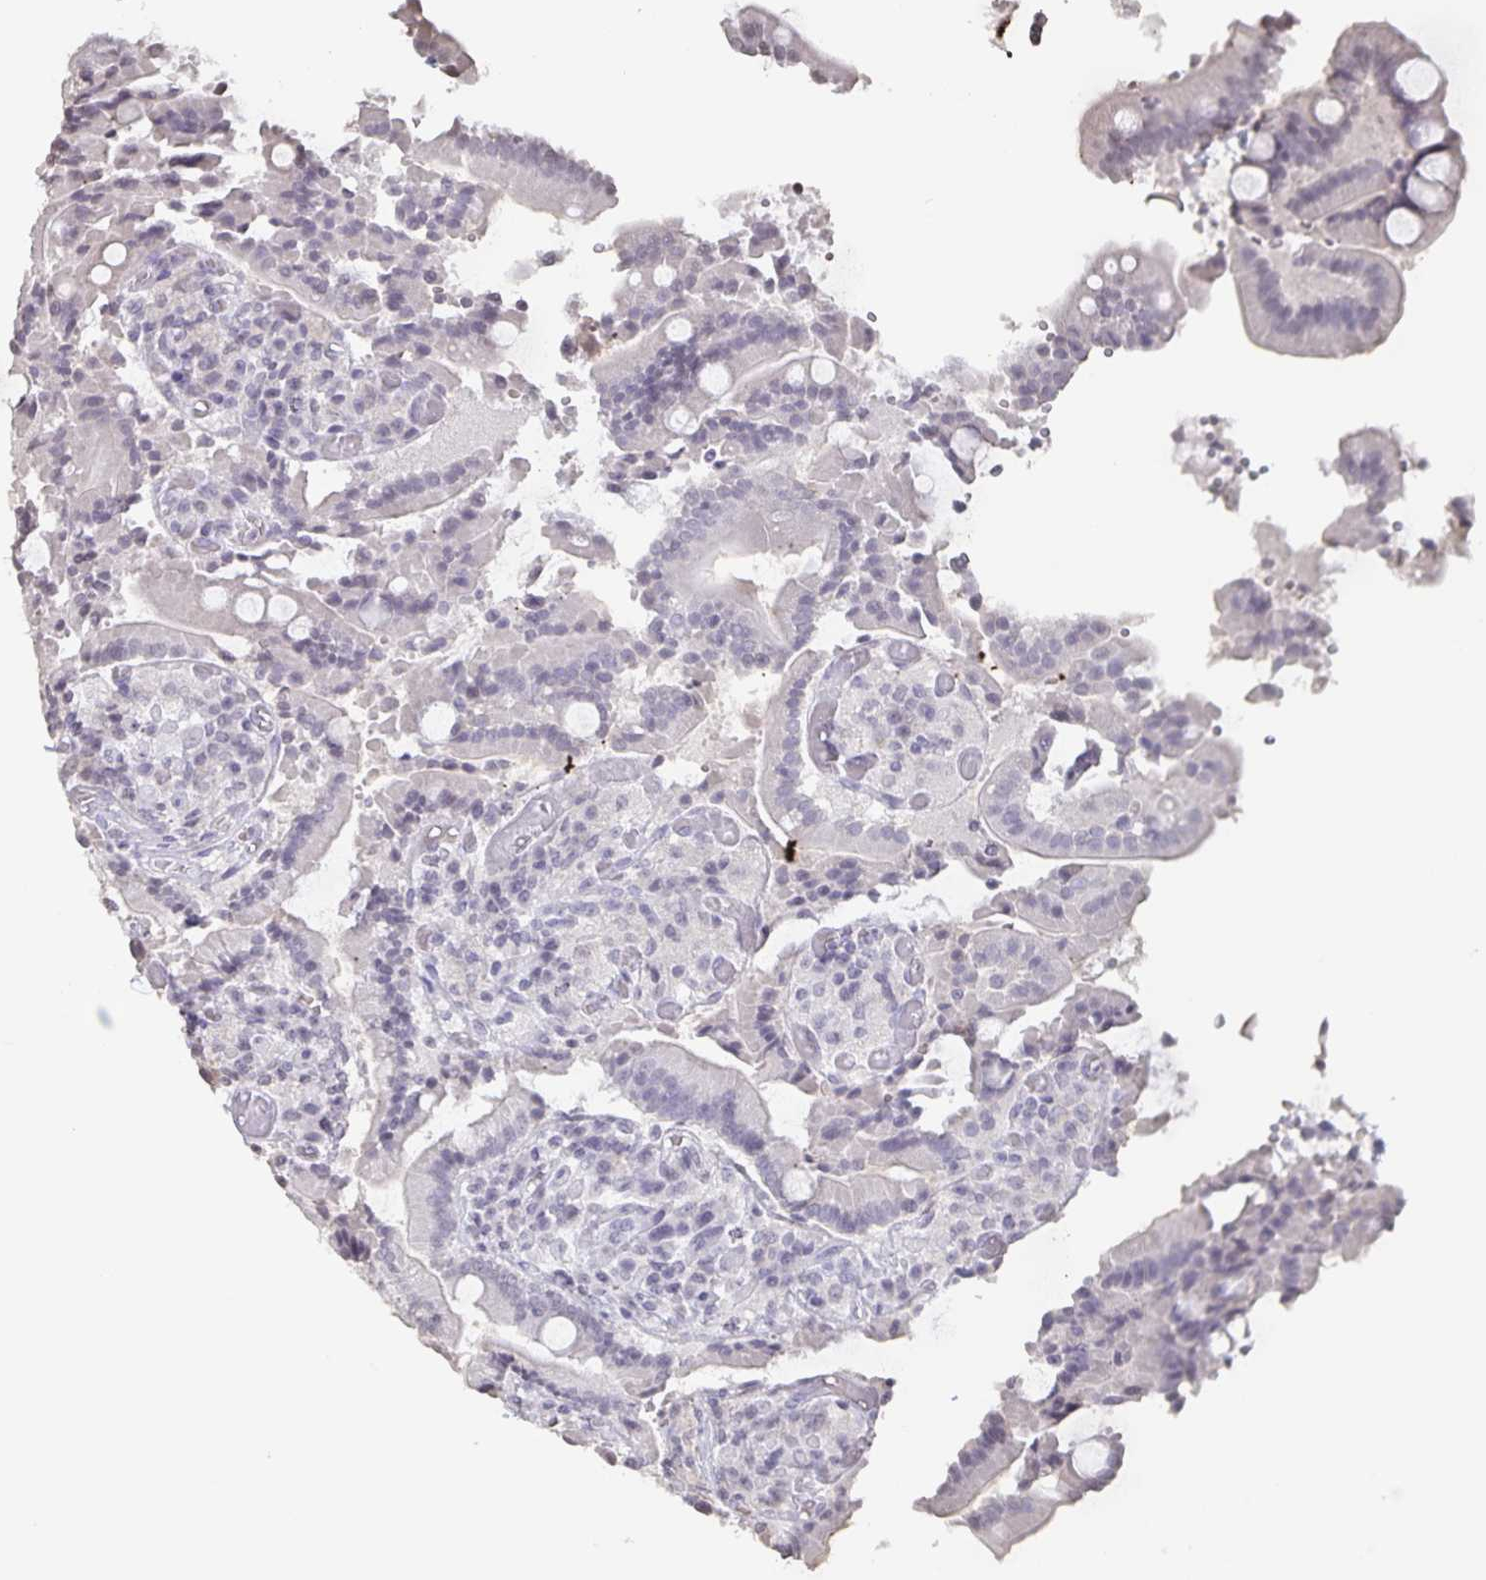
{"staining": {"intensity": "negative", "quantity": "none", "location": "none"}, "tissue": "duodenum", "cell_type": "Glandular cells", "image_type": "normal", "snomed": [{"axis": "morphology", "description": "Normal tissue, NOS"}, {"axis": "topography", "description": "Duodenum"}], "caption": "An image of duodenum stained for a protein displays no brown staining in glandular cells. The staining is performed using DAB (3,3'-diaminobenzidine) brown chromogen with nuclei counter-stained in using hematoxylin.", "gene": "AQP4", "patient": {"sex": "female", "age": 62}}